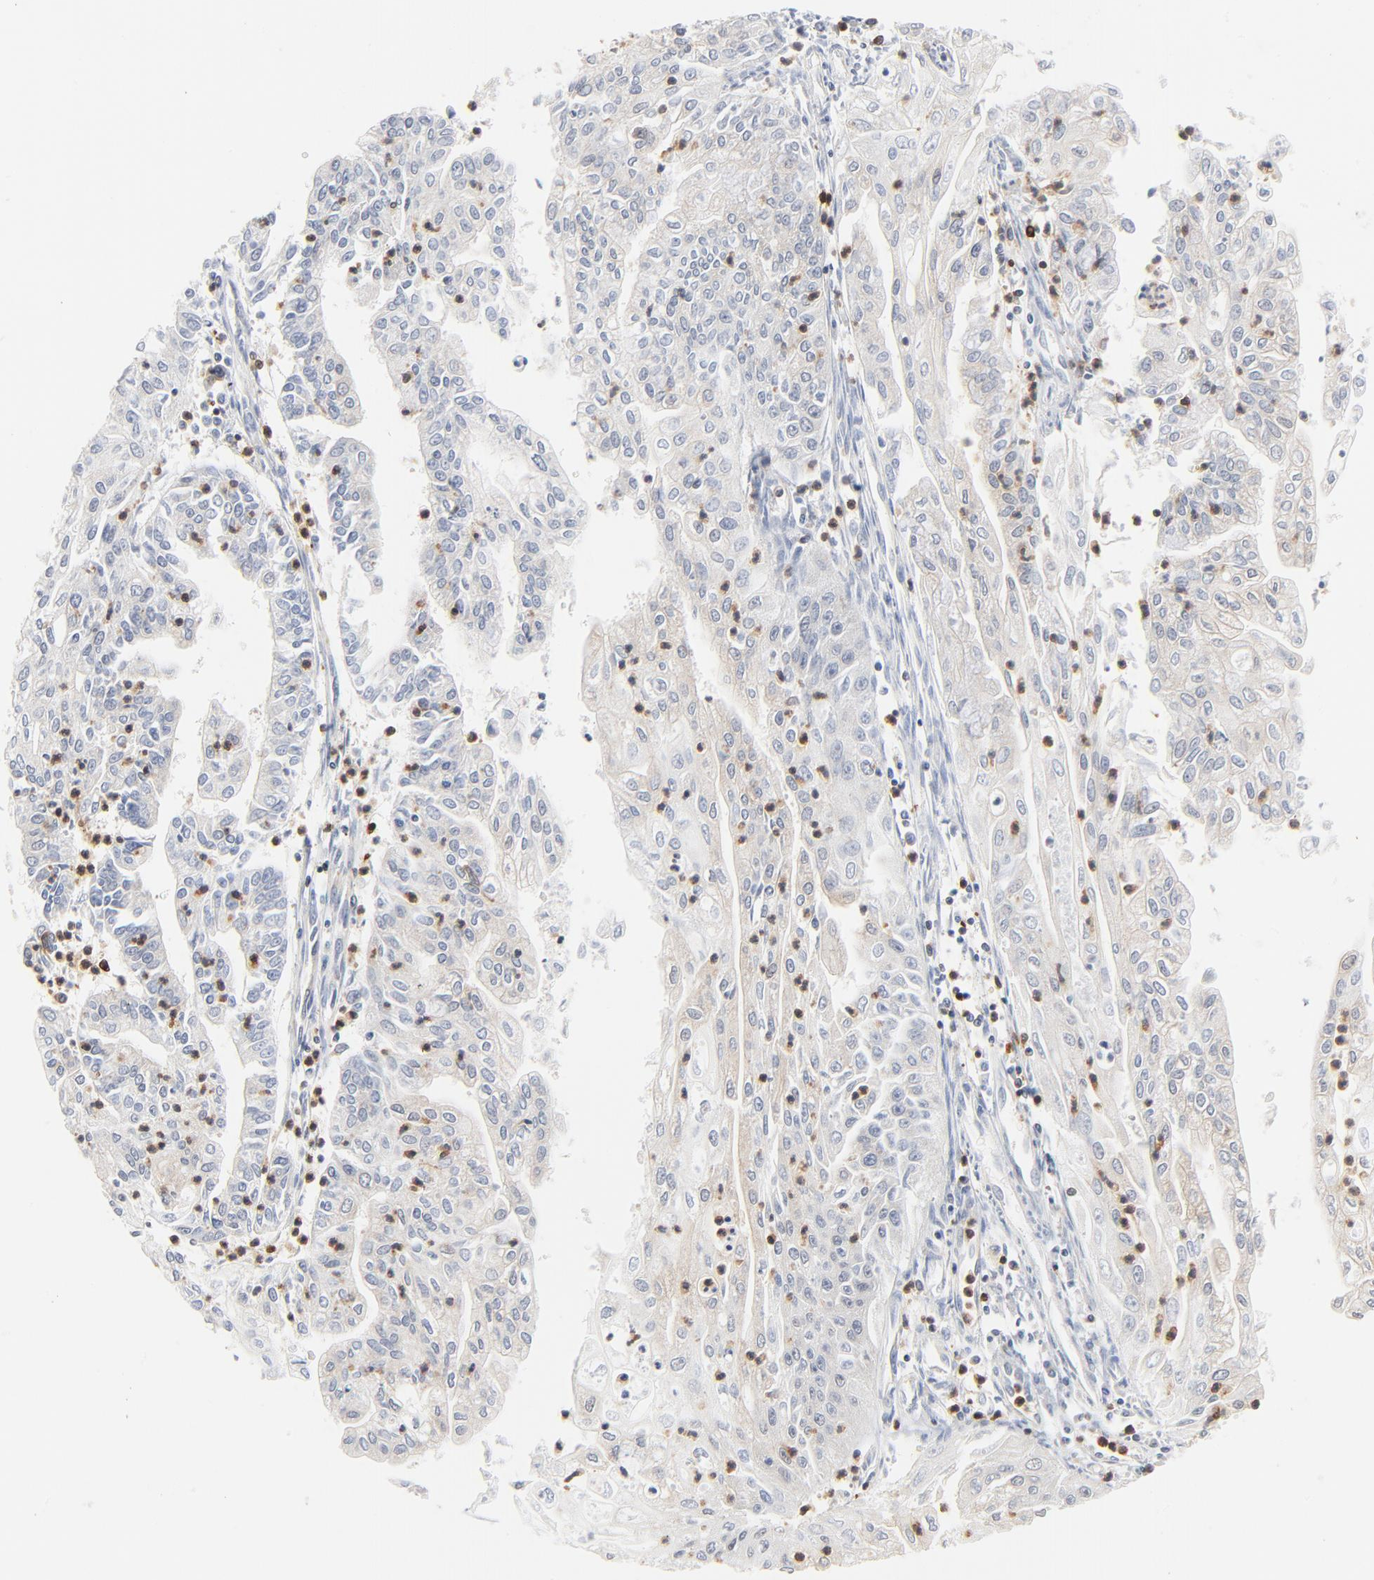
{"staining": {"intensity": "negative", "quantity": "none", "location": "none"}, "tissue": "endometrial cancer", "cell_type": "Tumor cells", "image_type": "cancer", "snomed": [{"axis": "morphology", "description": "Adenocarcinoma, NOS"}, {"axis": "topography", "description": "Endometrium"}], "caption": "An image of endometrial cancer (adenocarcinoma) stained for a protein demonstrates no brown staining in tumor cells.", "gene": "SH3KBP1", "patient": {"sex": "female", "age": 75}}